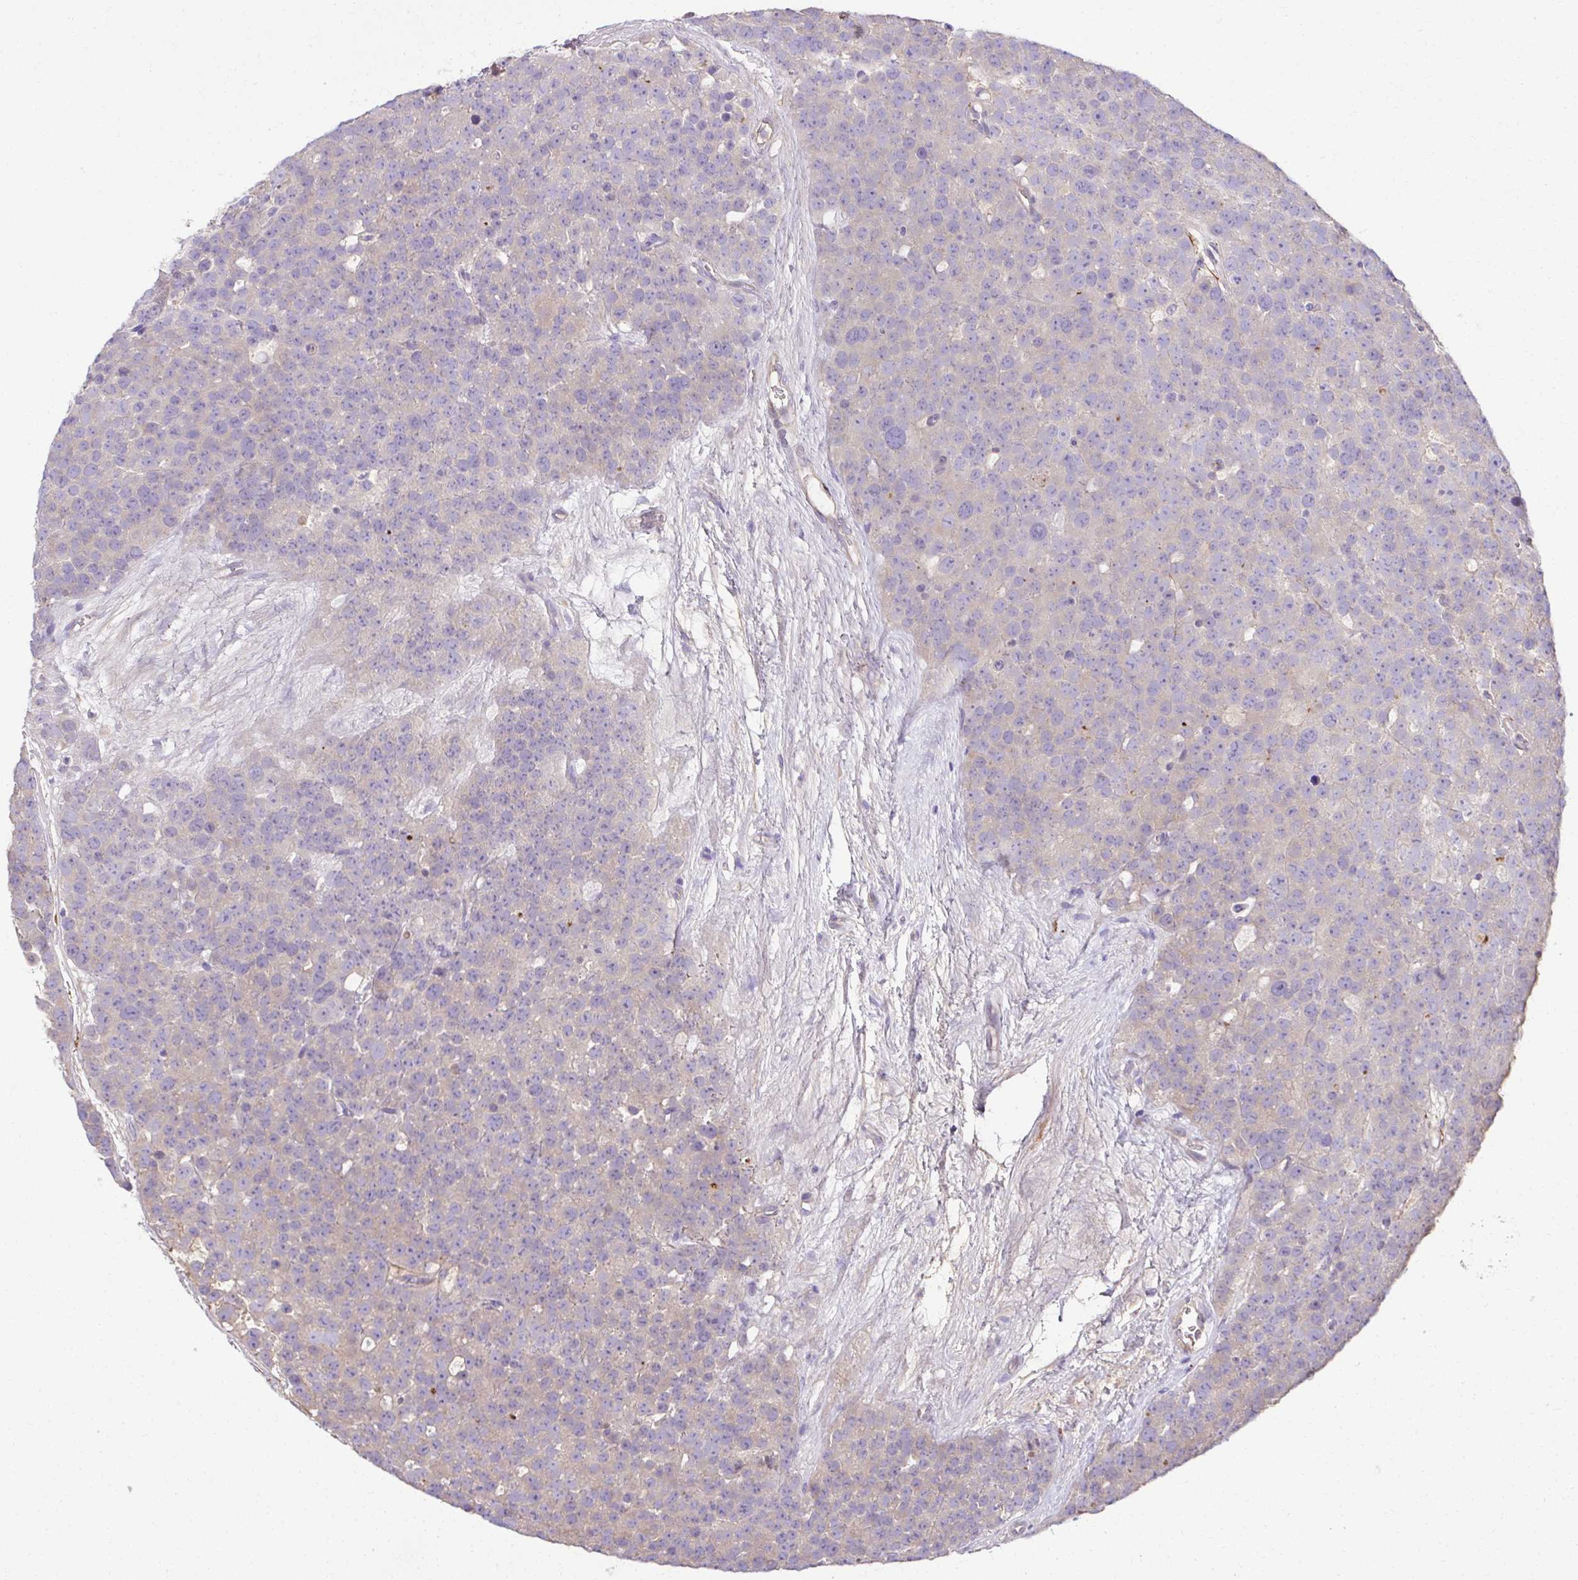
{"staining": {"intensity": "negative", "quantity": "none", "location": "none"}, "tissue": "testis cancer", "cell_type": "Tumor cells", "image_type": "cancer", "snomed": [{"axis": "morphology", "description": "Seminoma, NOS"}, {"axis": "topography", "description": "Testis"}], "caption": "DAB immunohistochemical staining of testis cancer shows no significant expression in tumor cells.", "gene": "CCDC85C", "patient": {"sex": "male", "age": 71}}